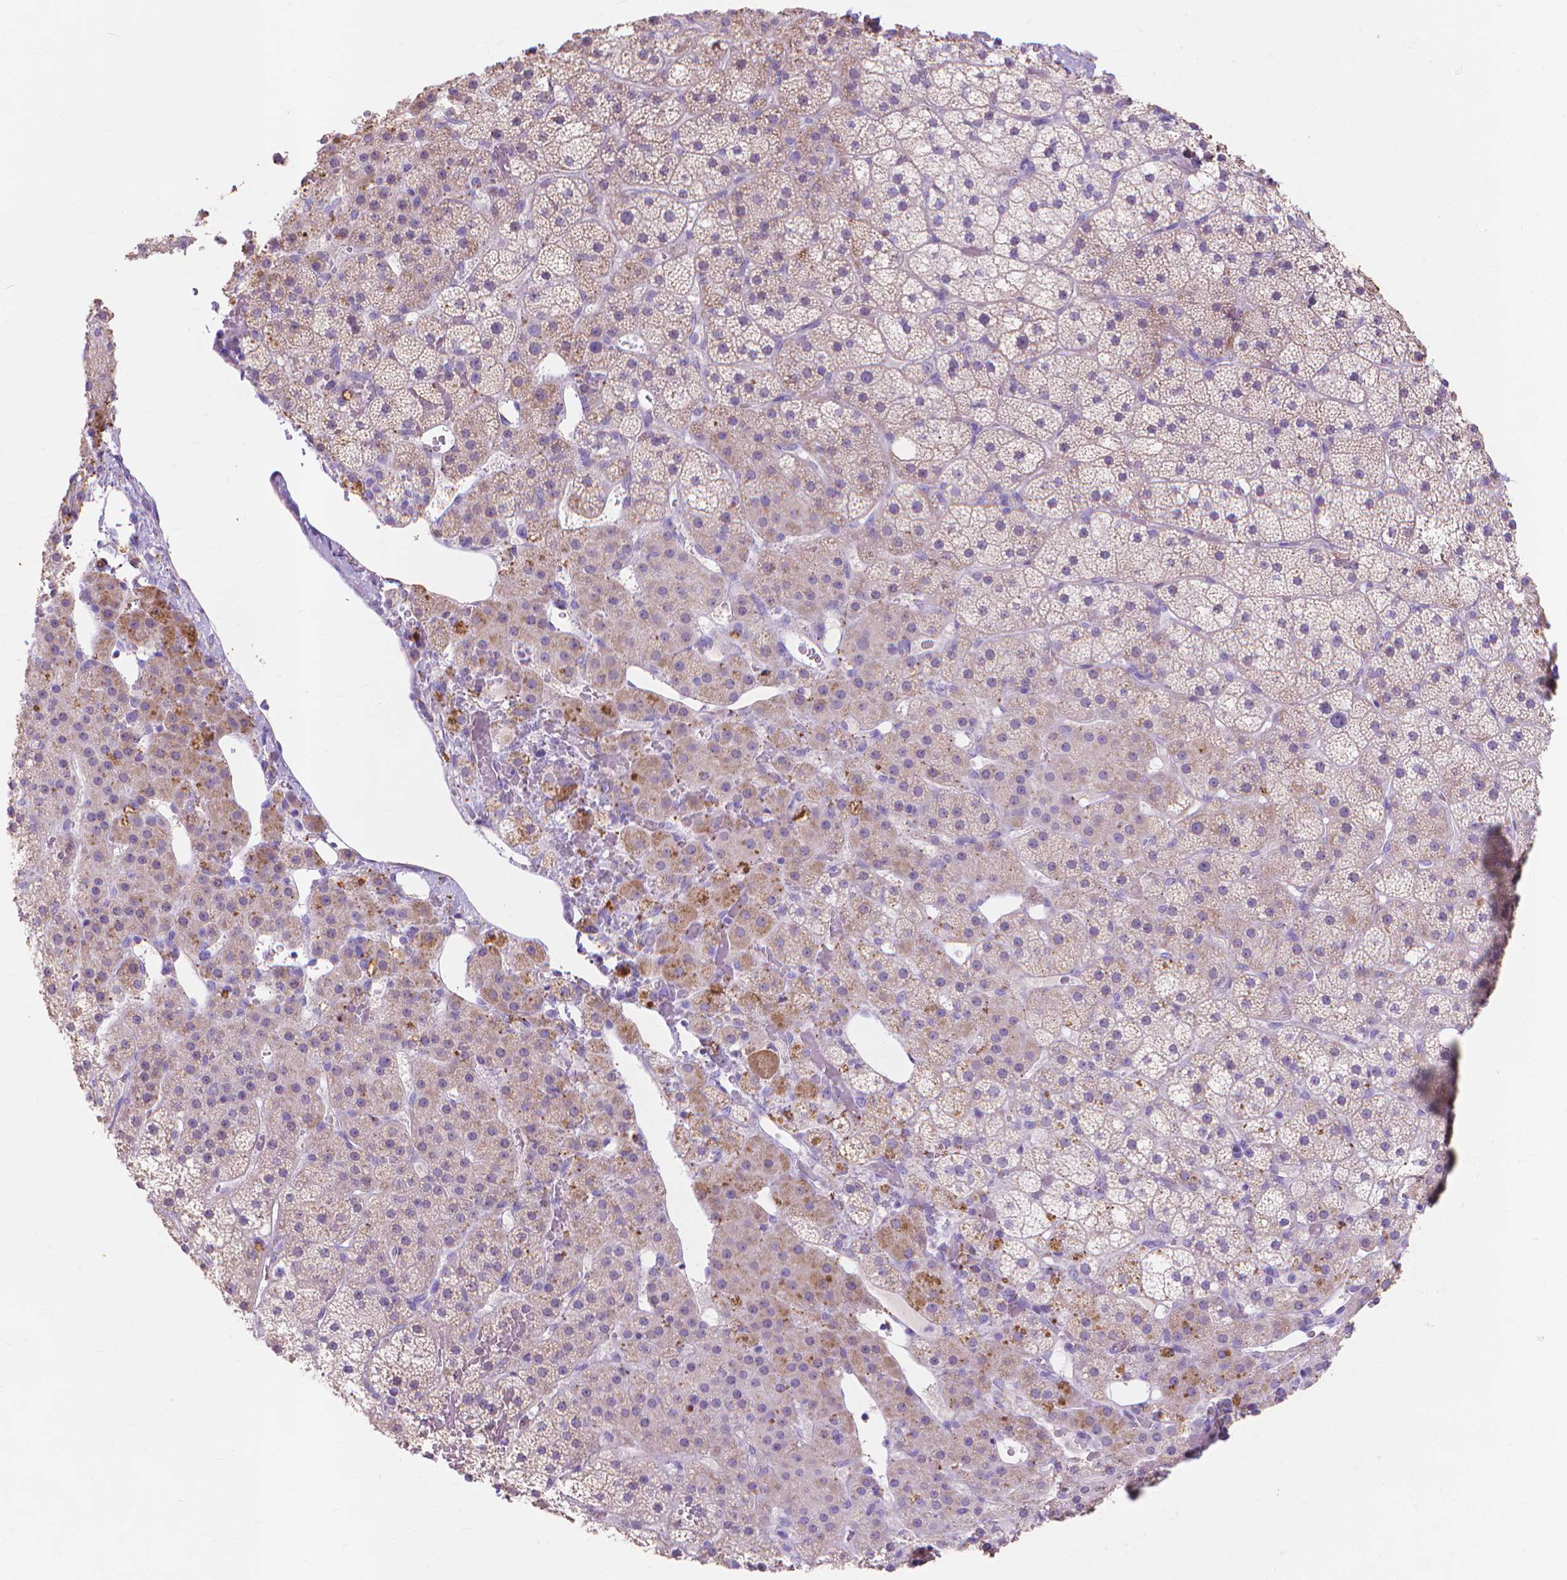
{"staining": {"intensity": "moderate", "quantity": "<25%", "location": "cytoplasmic/membranous"}, "tissue": "adrenal gland", "cell_type": "Glandular cells", "image_type": "normal", "snomed": [{"axis": "morphology", "description": "Normal tissue, NOS"}, {"axis": "topography", "description": "Adrenal gland"}], "caption": "Immunohistochemical staining of benign adrenal gland shows low levels of moderate cytoplasmic/membranous expression in about <25% of glandular cells.", "gene": "MMP11", "patient": {"sex": "male", "age": 53}}